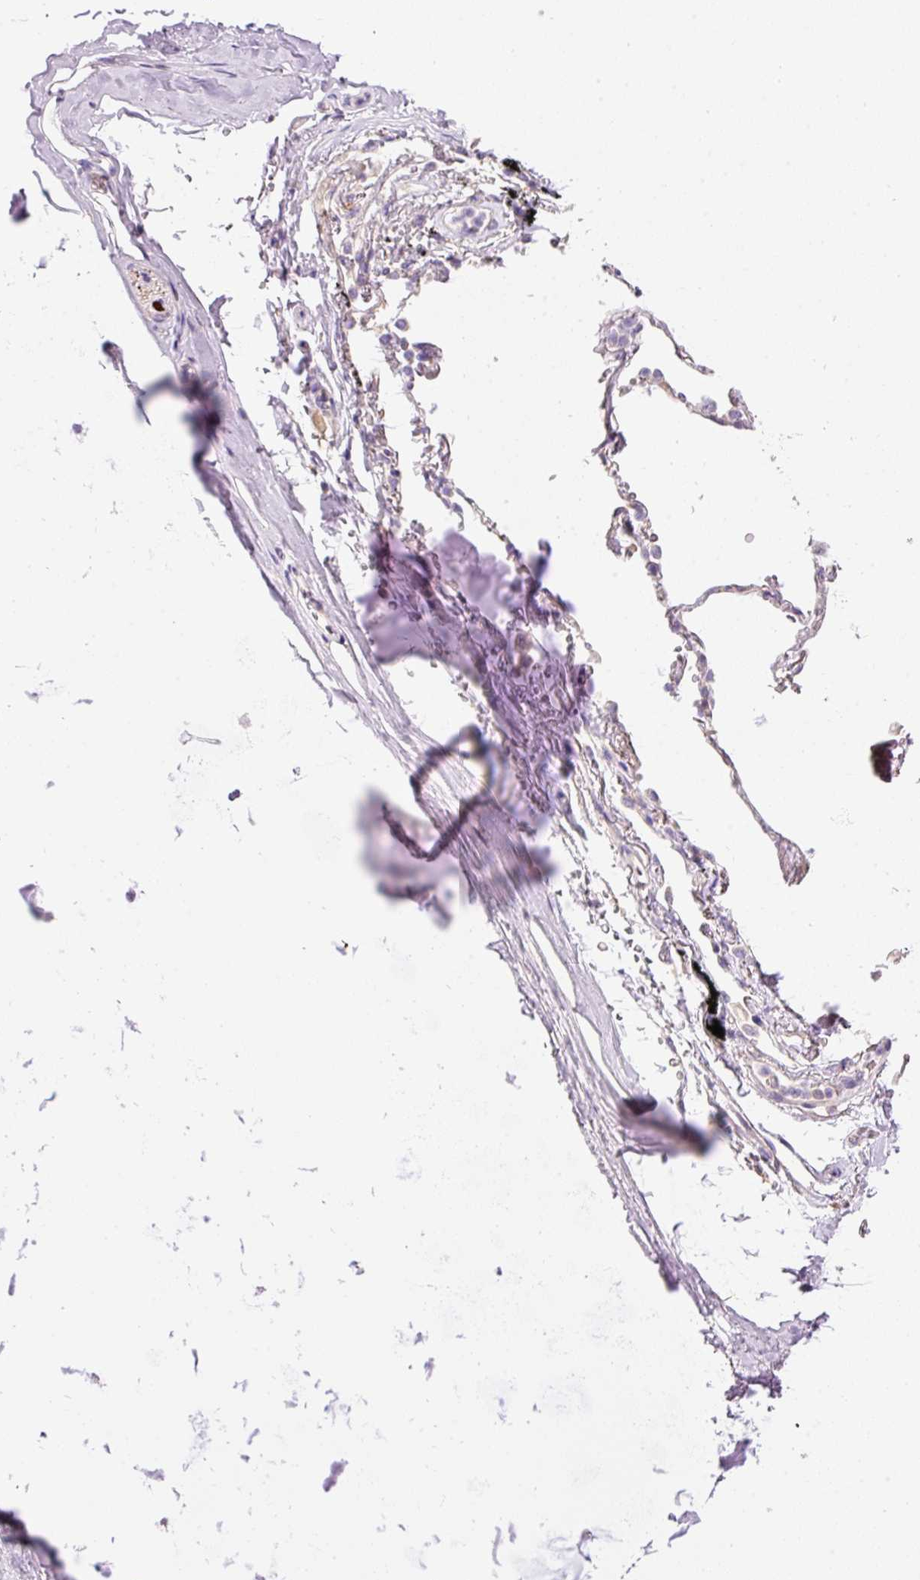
{"staining": {"intensity": "weak", "quantity": "<25%", "location": "cytoplasmic/membranous"}, "tissue": "bronchus", "cell_type": "Respiratory epithelial cells", "image_type": "normal", "snomed": [{"axis": "morphology", "description": "Normal tissue, NOS"}, {"axis": "topography", "description": "Bronchus"}], "caption": "IHC image of normal bronchus: human bronchus stained with DAB (3,3'-diaminobenzidine) reveals no significant protein staining in respiratory epithelial cells. (DAB (3,3'-diaminobenzidine) immunohistochemistry (IHC), high magnification).", "gene": "DOK6", "patient": {"sex": "male", "age": 70}}